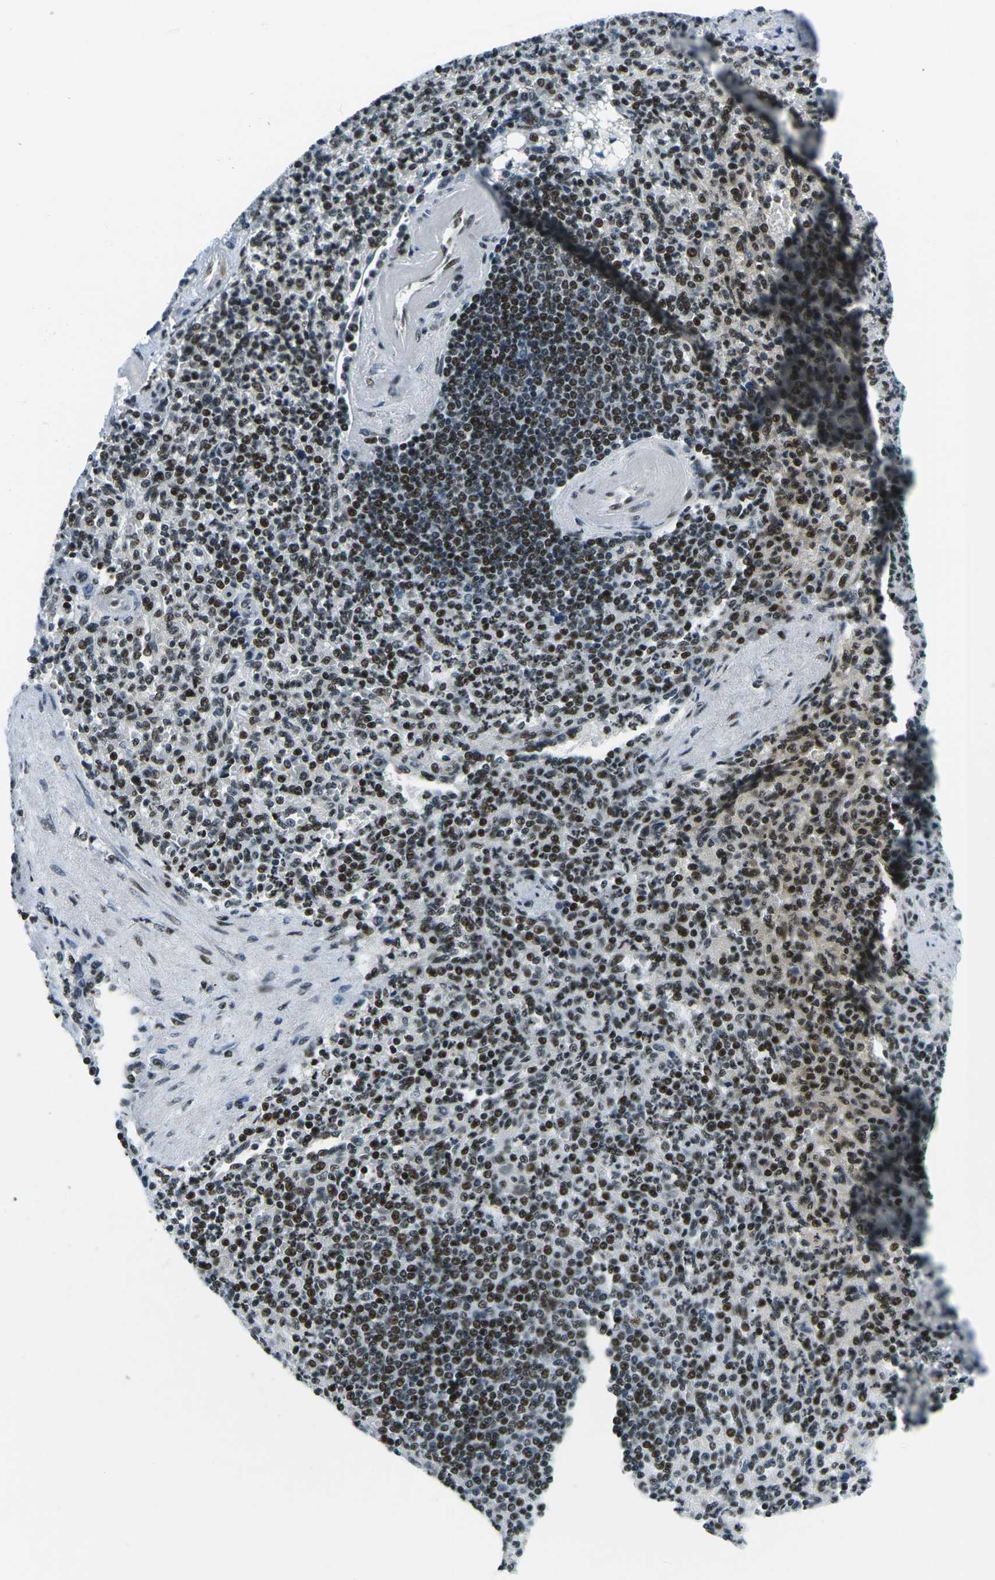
{"staining": {"intensity": "moderate", "quantity": ">75%", "location": "nuclear"}, "tissue": "spleen", "cell_type": "Cells in red pulp", "image_type": "normal", "snomed": [{"axis": "morphology", "description": "Normal tissue, NOS"}, {"axis": "topography", "description": "Spleen"}], "caption": "High-magnification brightfield microscopy of normal spleen stained with DAB (brown) and counterstained with hematoxylin (blue). cells in red pulp exhibit moderate nuclear staining is seen in approximately>75% of cells.", "gene": "RBL2", "patient": {"sex": "female", "age": 74}}